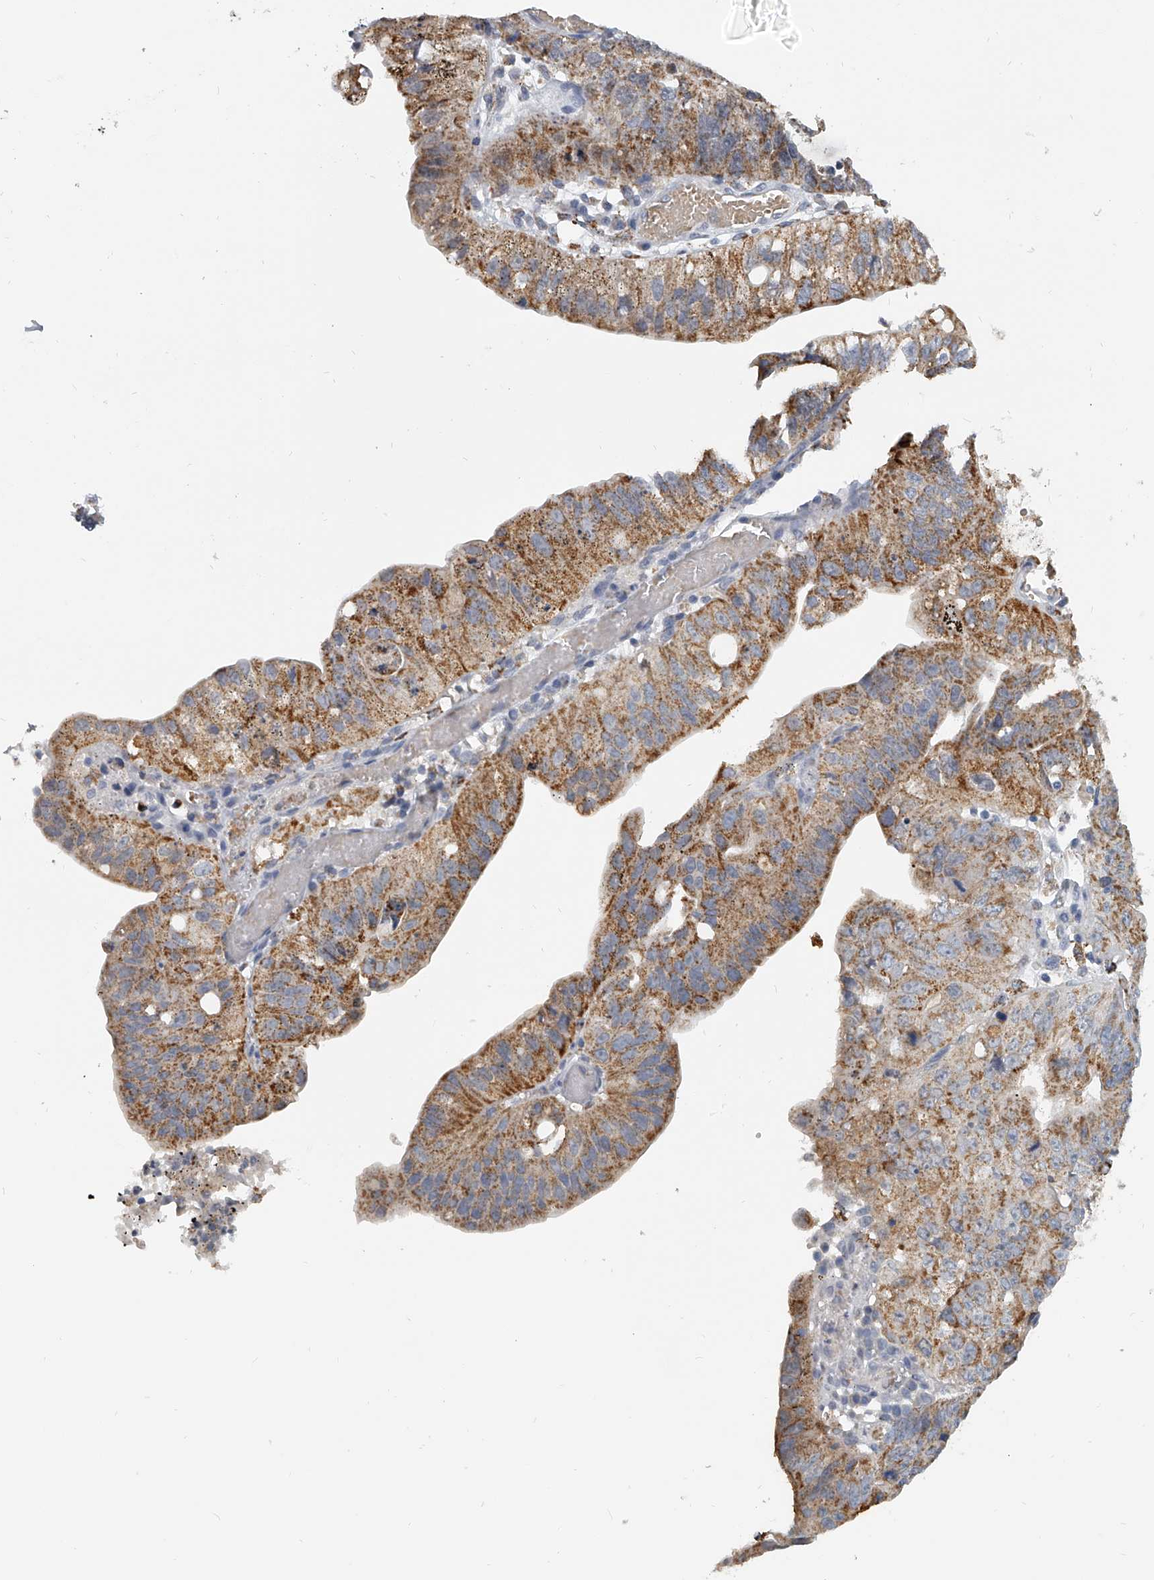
{"staining": {"intensity": "moderate", "quantity": ">75%", "location": "cytoplasmic/membranous"}, "tissue": "stomach cancer", "cell_type": "Tumor cells", "image_type": "cancer", "snomed": [{"axis": "morphology", "description": "Adenocarcinoma, NOS"}, {"axis": "topography", "description": "Stomach"}], "caption": "Protein expression by immunohistochemistry (IHC) exhibits moderate cytoplasmic/membranous positivity in approximately >75% of tumor cells in stomach adenocarcinoma.", "gene": "KLHL7", "patient": {"sex": "male", "age": 59}}